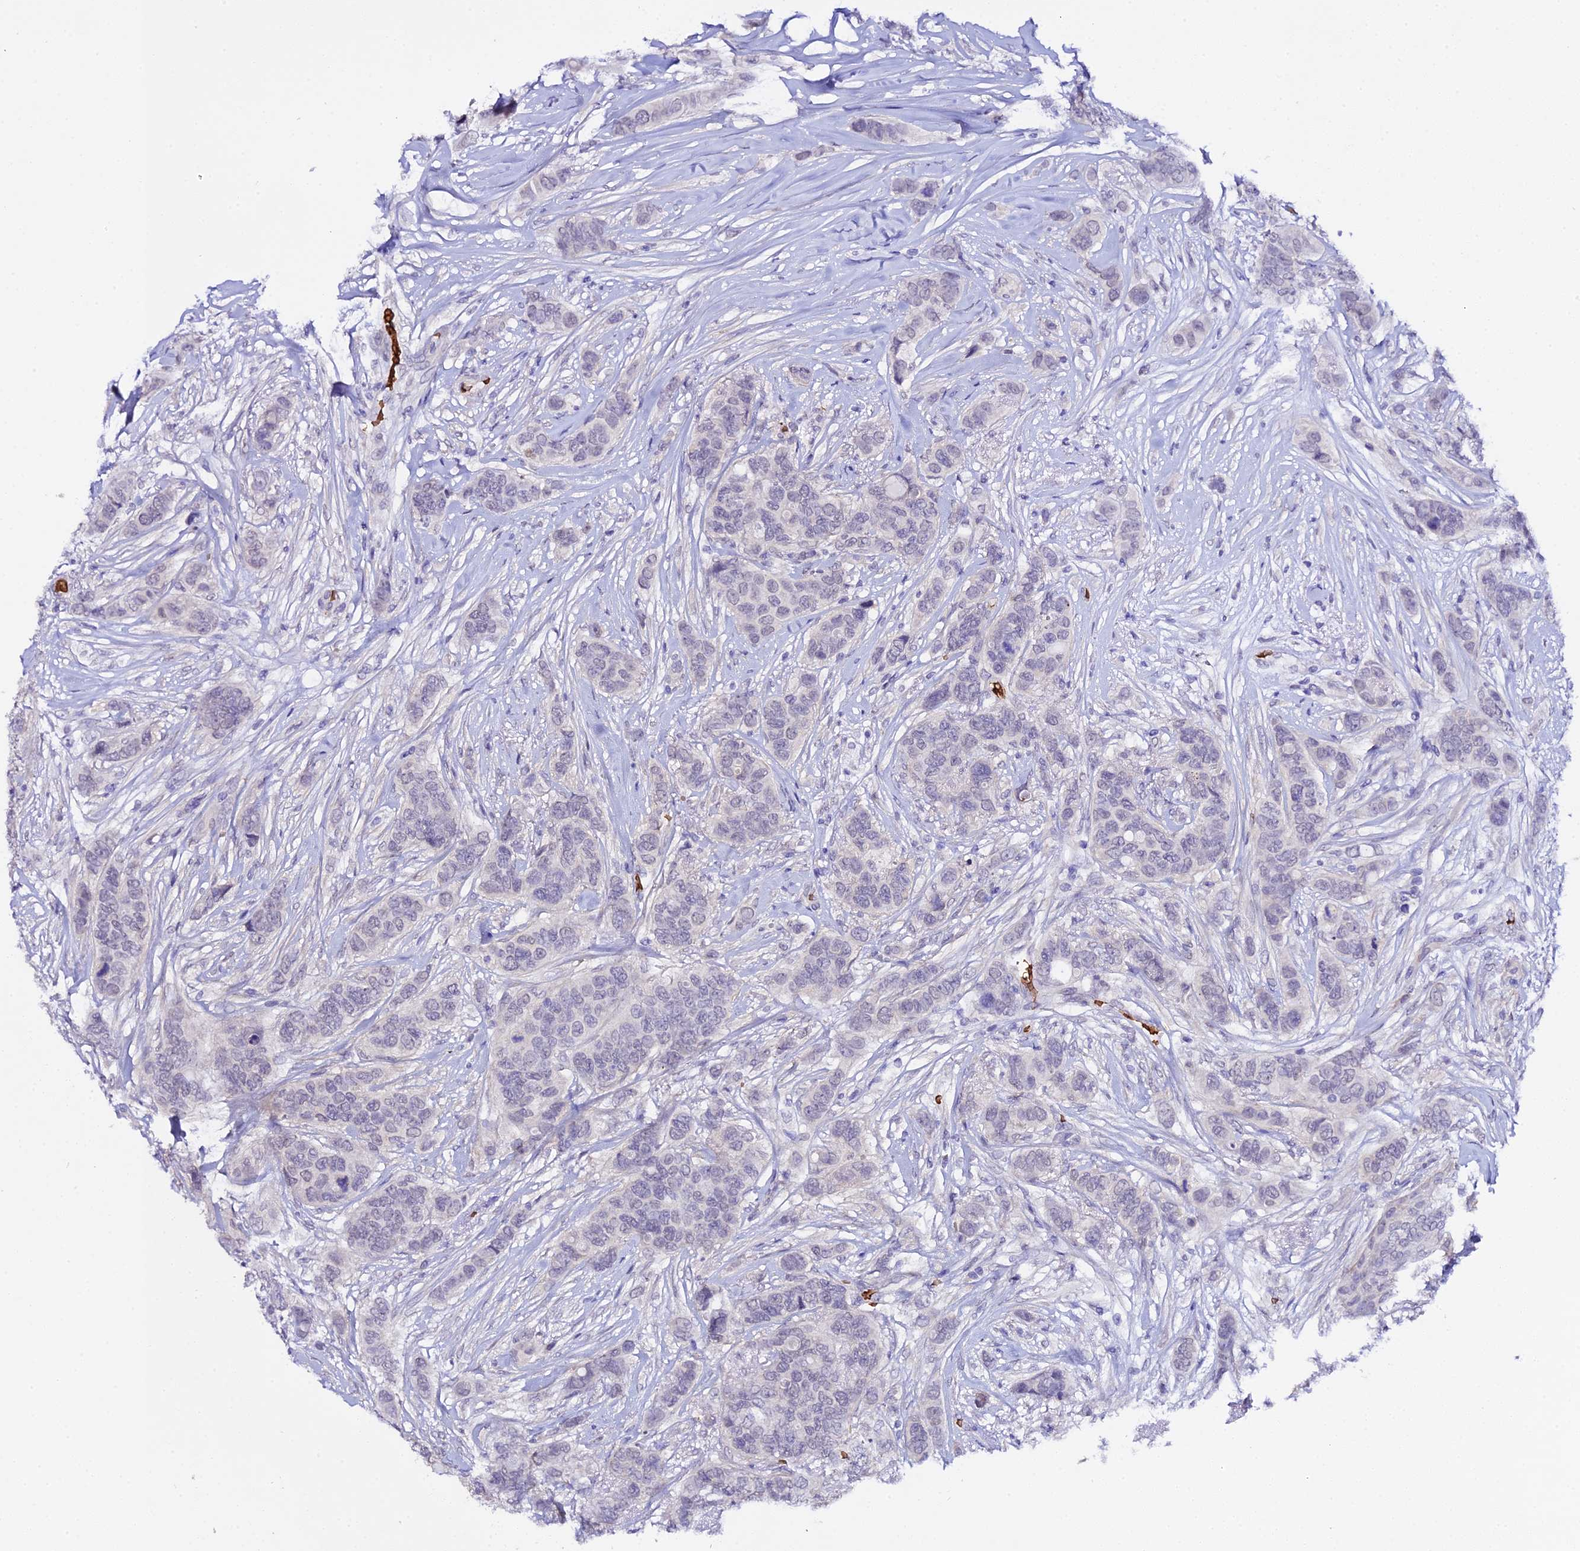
{"staining": {"intensity": "negative", "quantity": "none", "location": "none"}, "tissue": "breast cancer", "cell_type": "Tumor cells", "image_type": "cancer", "snomed": [{"axis": "morphology", "description": "Lobular carcinoma"}, {"axis": "topography", "description": "Breast"}], "caption": "IHC image of neoplastic tissue: human breast cancer (lobular carcinoma) stained with DAB (3,3'-diaminobenzidine) displays no significant protein positivity in tumor cells.", "gene": "CFAP45", "patient": {"sex": "female", "age": 51}}